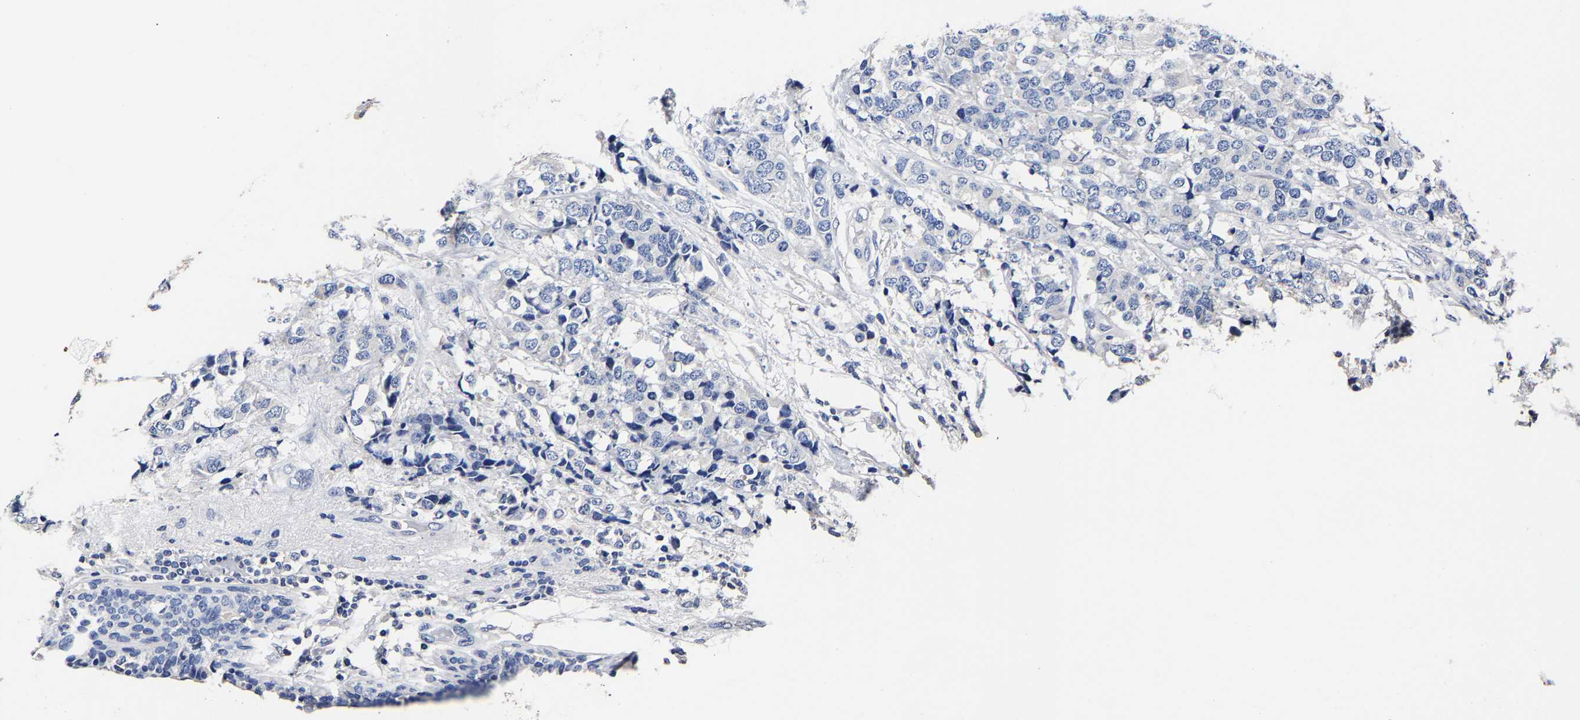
{"staining": {"intensity": "negative", "quantity": "none", "location": "none"}, "tissue": "breast cancer", "cell_type": "Tumor cells", "image_type": "cancer", "snomed": [{"axis": "morphology", "description": "Lobular carcinoma"}, {"axis": "topography", "description": "Breast"}], "caption": "Tumor cells show no significant staining in lobular carcinoma (breast).", "gene": "AKAP4", "patient": {"sex": "female", "age": 59}}